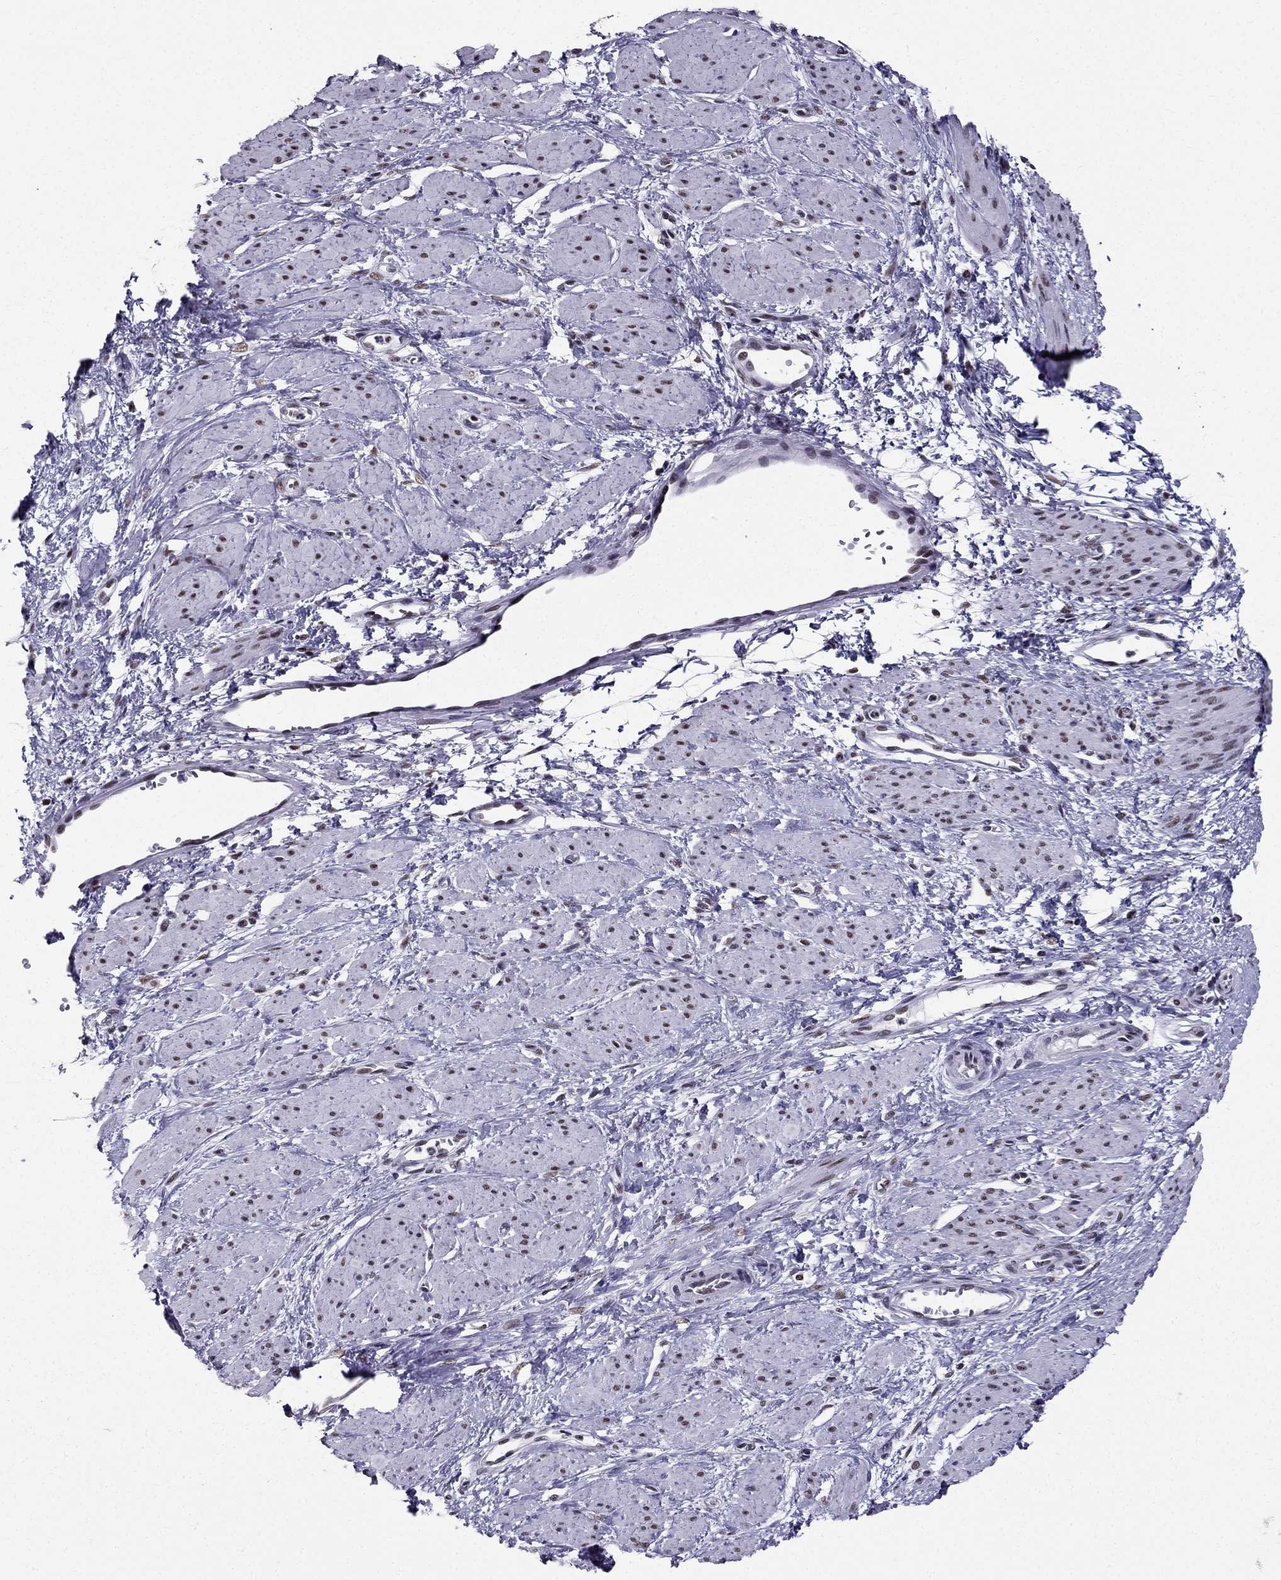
{"staining": {"intensity": "moderate", "quantity": "<25%", "location": "nuclear"}, "tissue": "smooth muscle", "cell_type": "Smooth muscle cells", "image_type": "normal", "snomed": [{"axis": "morphology", "description": "Normal tissue, NOS"}, {"axis": "topography", "description": "Smooth muscle"}, {"axis": "topography", "description": "Uterus"}], "caption": "Immunohistochemistry (IHC) of benign smooth muscle reveals low levels of moderate nuclear positivity in approximately <25% of smooth muscle cells.", "gene": "ZNF420", "patient": {"sex": "female", "age": 39}}